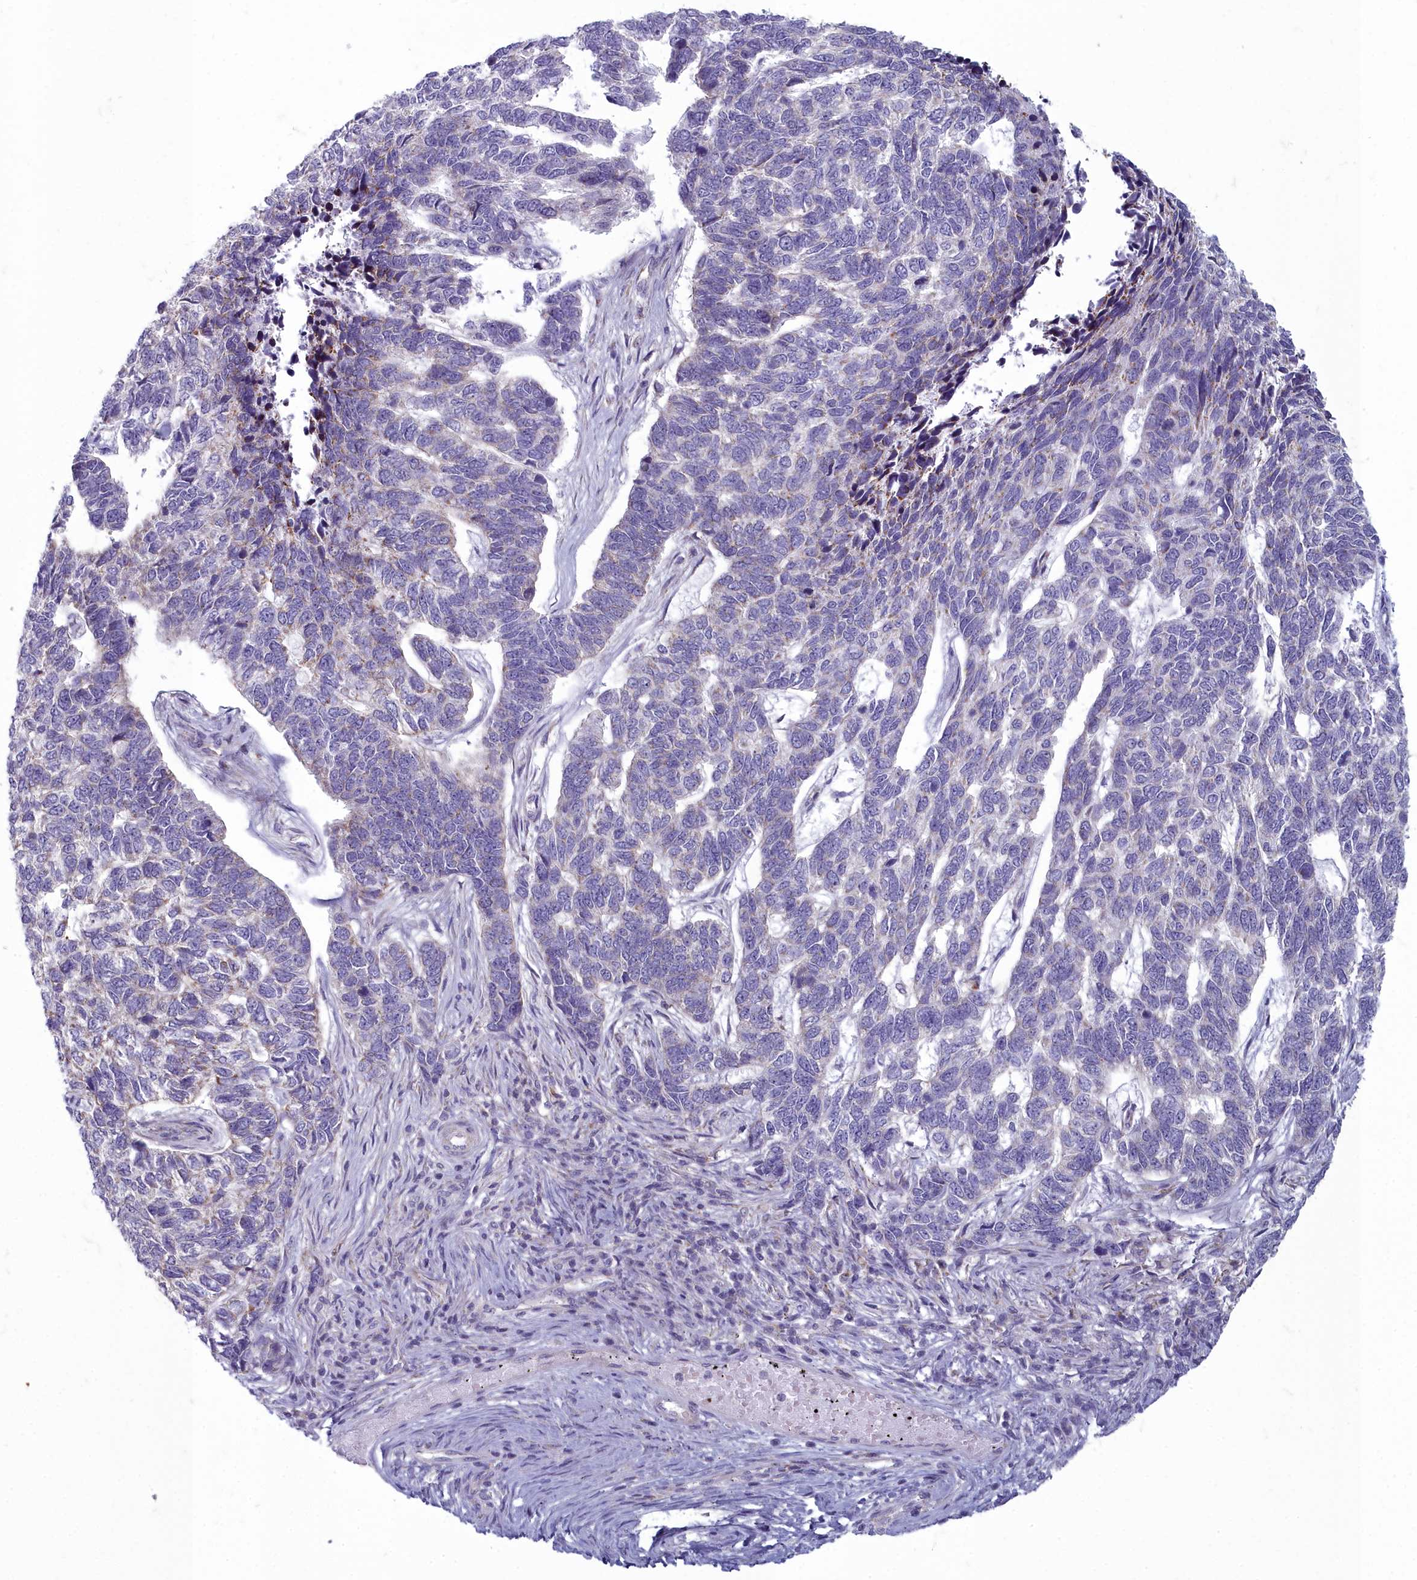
{"staining": {"intensity": "negative", "quantity": "none", "location": "none"}, "tissue": "skin cancer", "cell_type": "Tumor cells", "image_type": "cancer", "snomed": [{"axis": "morphology", "description": "Basal cell carcinoma"}, {"axis": "topography", "description": "Skin"}], "caption": "Immunohistochemistry histopathology image of neoplastic tissue: human skin basal cell carcinoma stained with DAB (3,3'-diaminobenzidine) shows no significant protein expression in tumor cells.", "gene": "INSYN2A", "patient": {"sex": "female", "age": 65}}